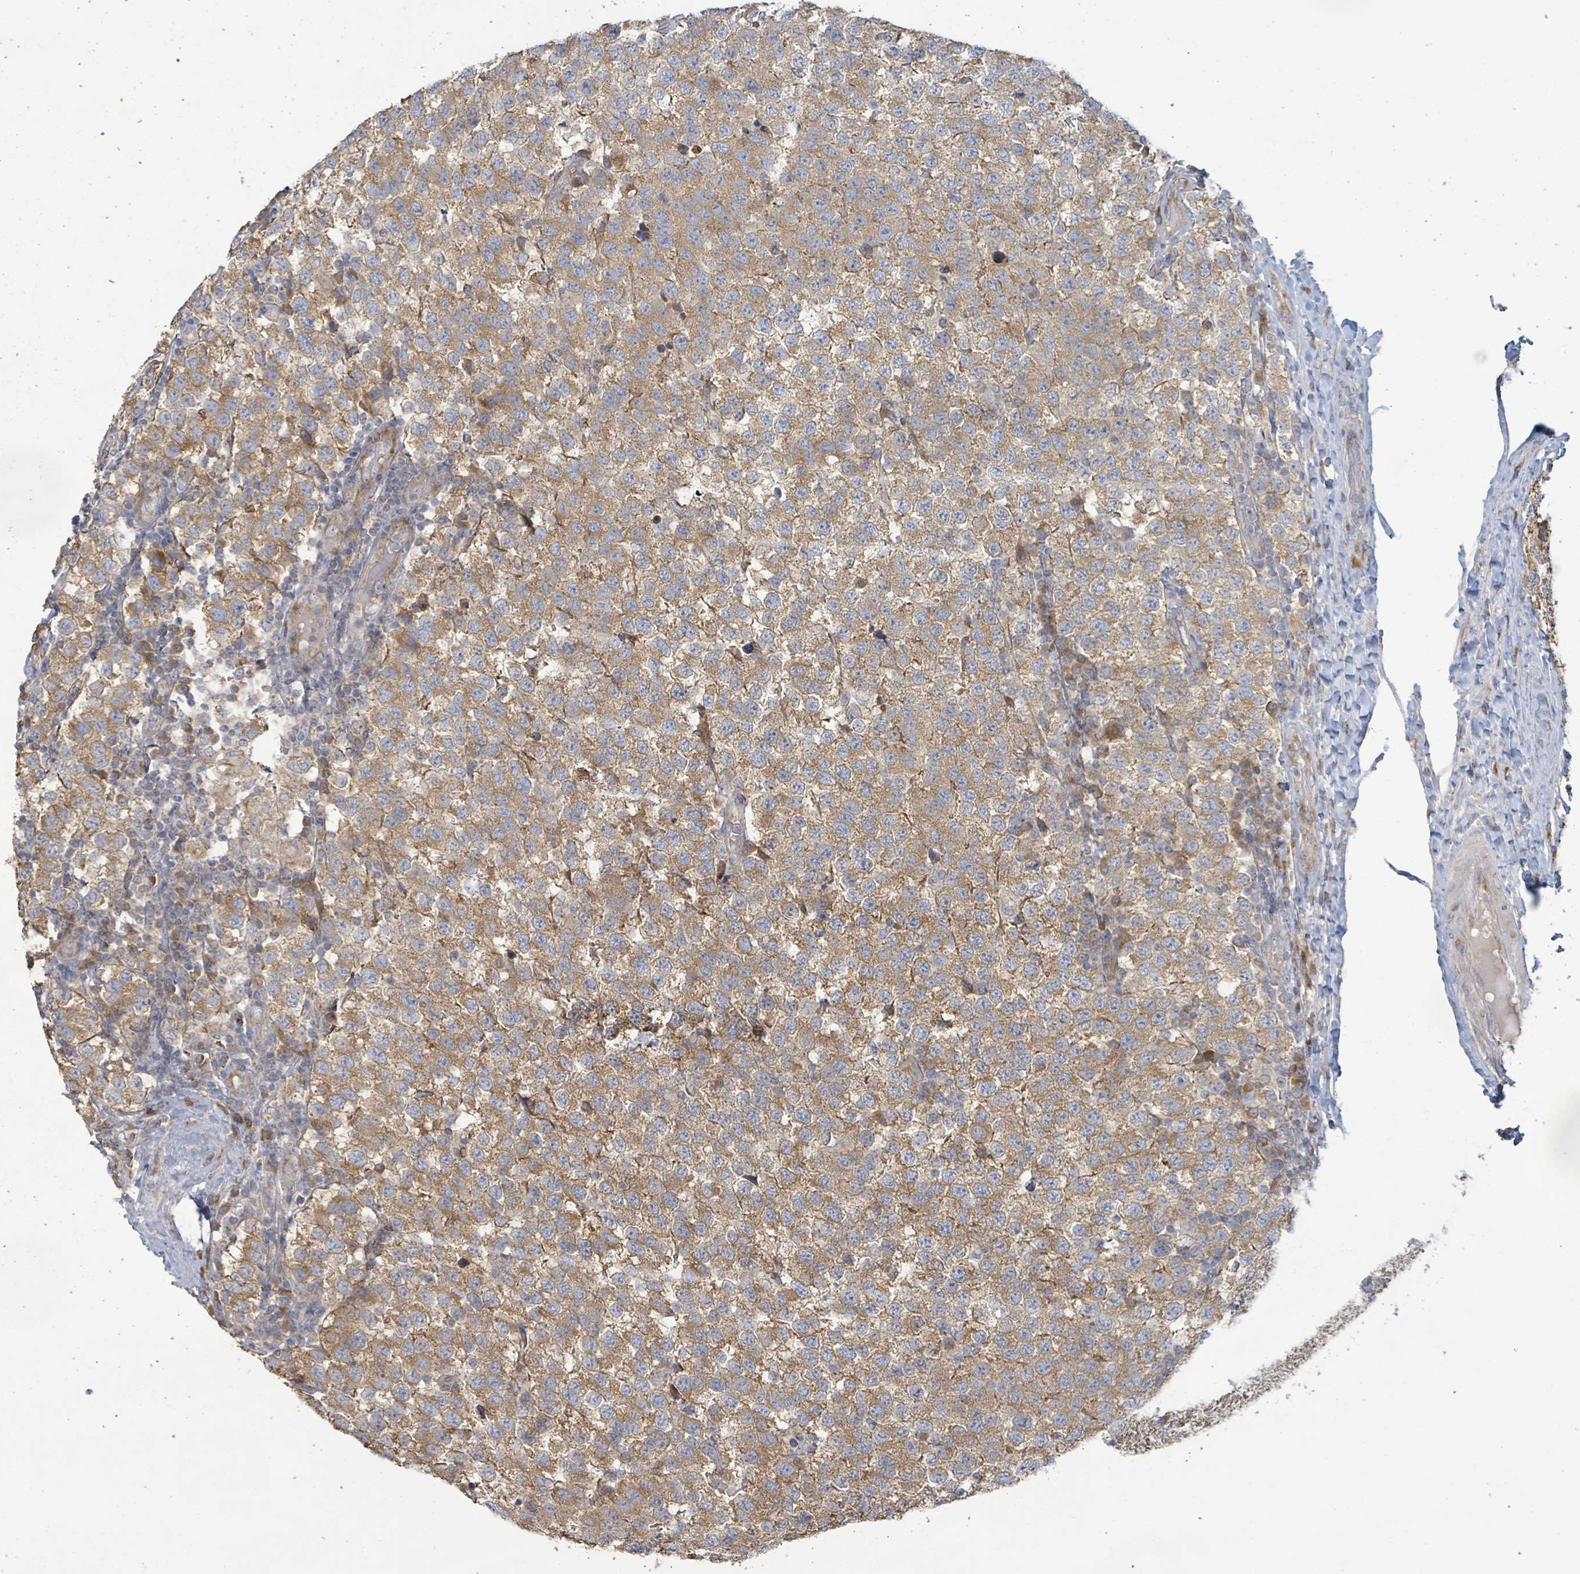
{"staining": {"intensity": "moderate", "quantity": ">75%", "location": "cytoplasmic/membranous"}, "tissue": "testis cancer", "cell_type": "Tumor cells", "image_type": "cancer", "snomed": [{"axis": "morphology", "description": "Seminoma, NOS"}, {"axis": "topography", "description": "Testis"}], "caption": "Seminoma (testis) stained with DAB (3,3'-diaminobenzidine) immunohistochemistry (IHC) reveals medium levels of moderate cytoplasmic/membranous staining in about >75% of tumor cells.", "gene": "KCNS2", "patient": {"sex": "male", "age": 34}}